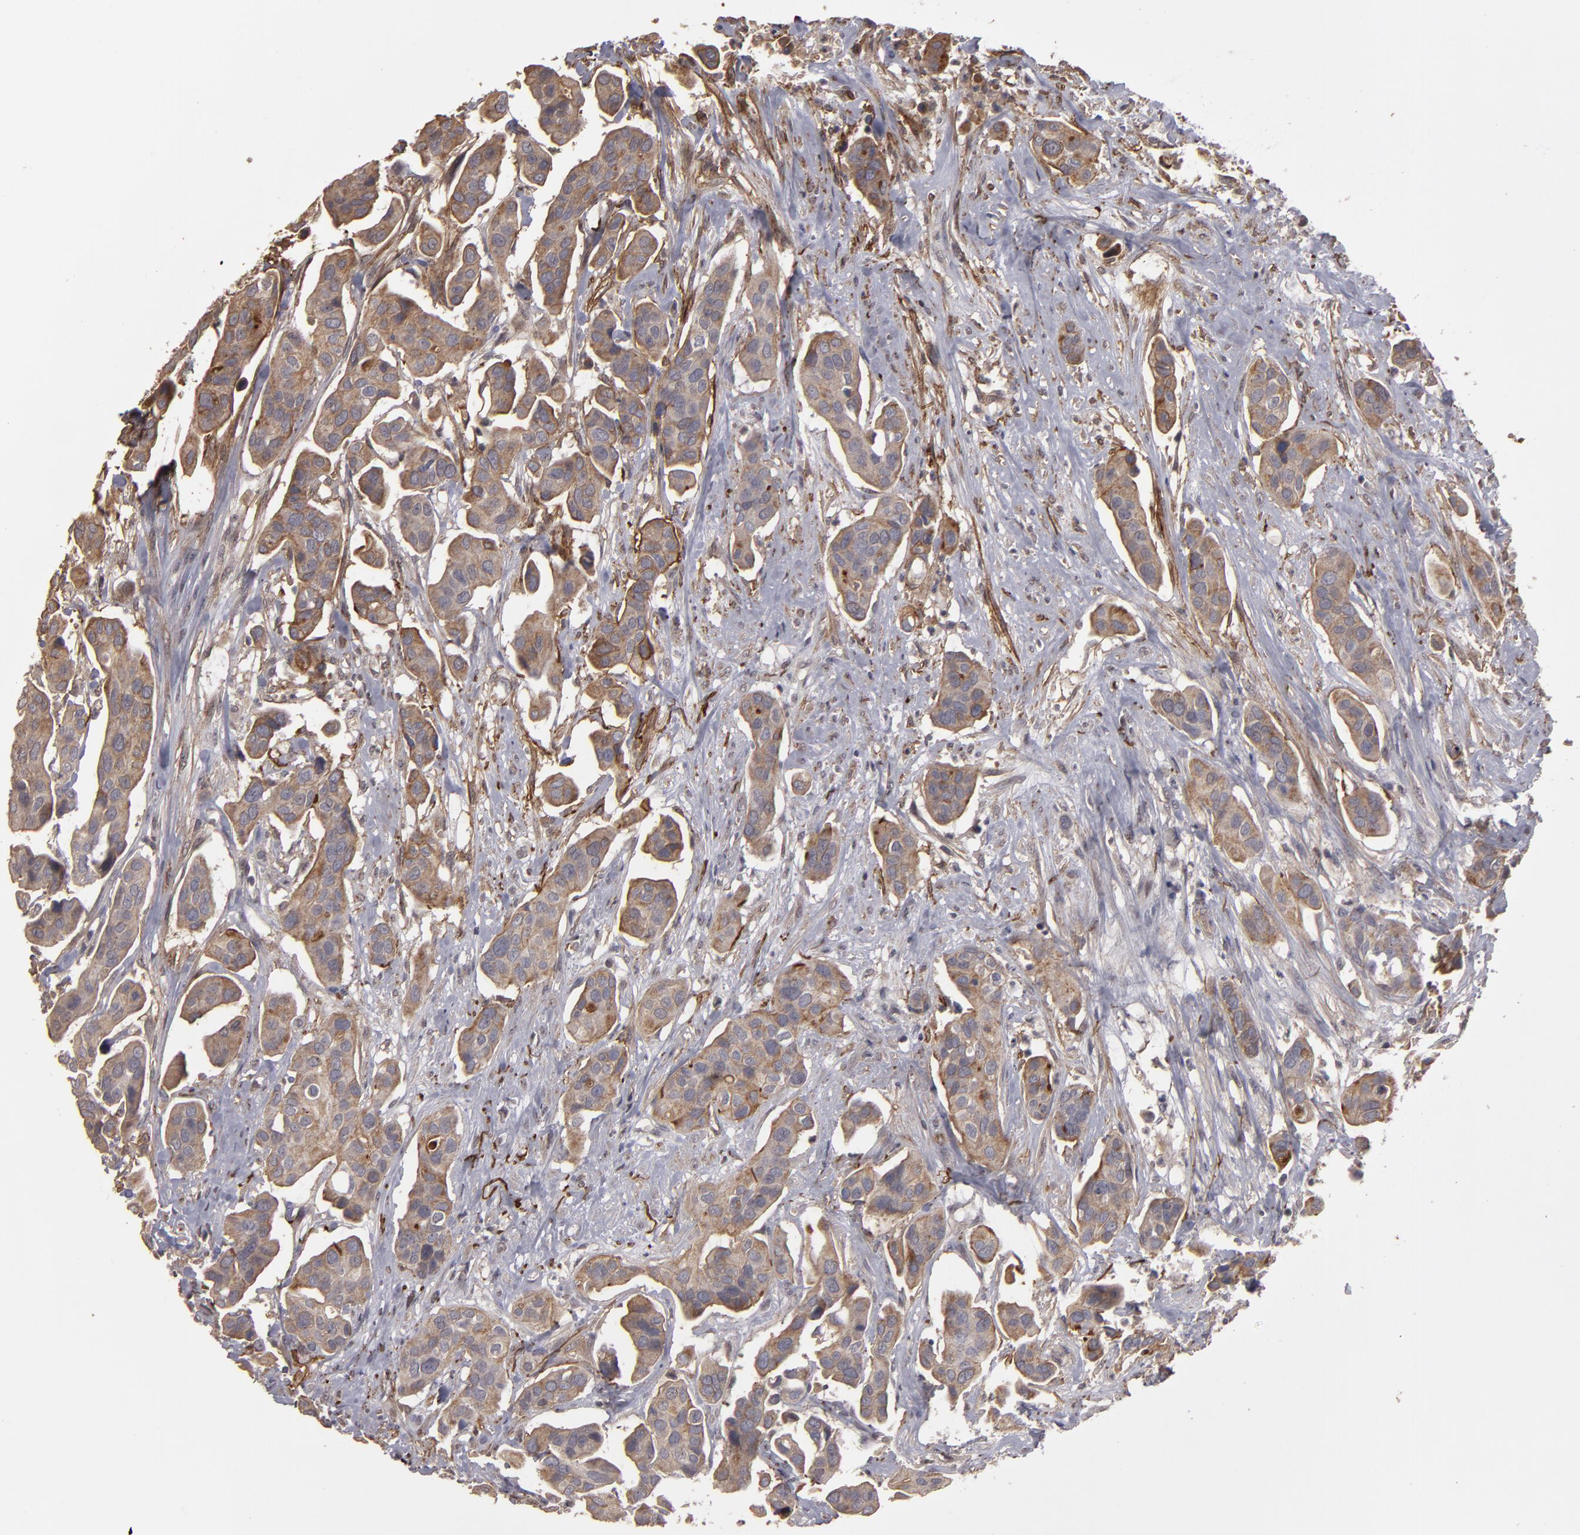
{"staining": {"intensity": "moderate", "quantity": ">75%", "location": "cytoplasmic/membranous"}, "tissue": "urothelial cancer", "cell_type": "Tumor cells", "image_type": "cancer", "snomed": [{"axis": "morphology", "description": "Adenocarcinoma, NOS"}, {"axis": "topography", "description": "Urinary bladder"}], "caption": "DAB immunohistochemical staining of human adenocarcinoma exhibits moderate cytoplasmic/membranous protein positivity in about >75% of tumor cells.", "gene": "CD55", "patient": {"sex": "male", "age": 61}}